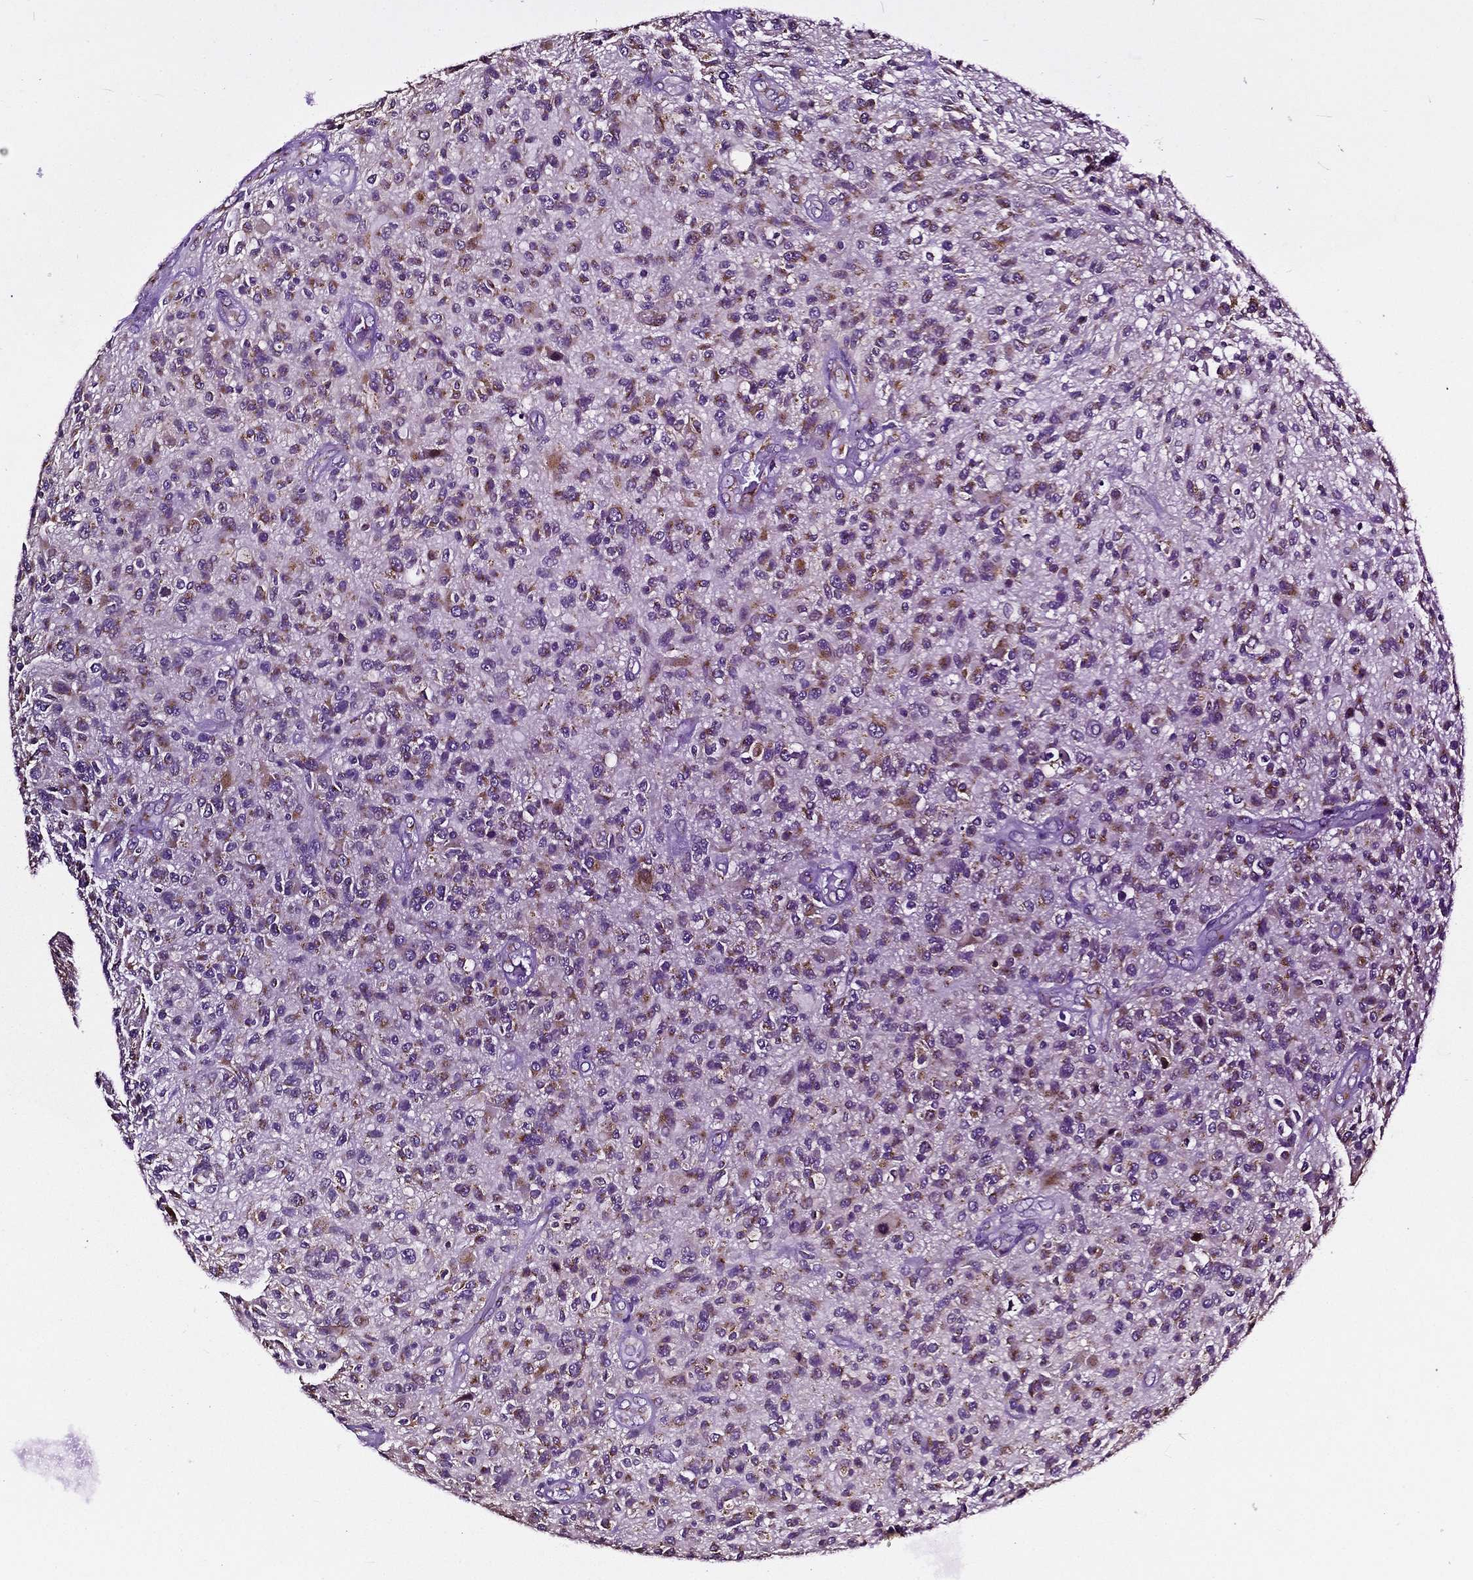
{"staining": {"intensity": "moderate", "quantity": "<25%", "location": "cytoplasmic/membranous"}, "tissue": "glioma", "cell_type": "Tumor cells", "image_type": "cancer", "snomed": [{"axis": "morphology", "description": "Glioma, malignant, High grade"}, {"axis": "topography", "description": "Brain"}], "caption": "Immunohistochemical staining of human glioma exhibits moderate cytoplasmic/membranous protein expression in about <25% of tumor cells.", "gene": "TICAM1", "patient": {"sex": "male", "age": 47}}